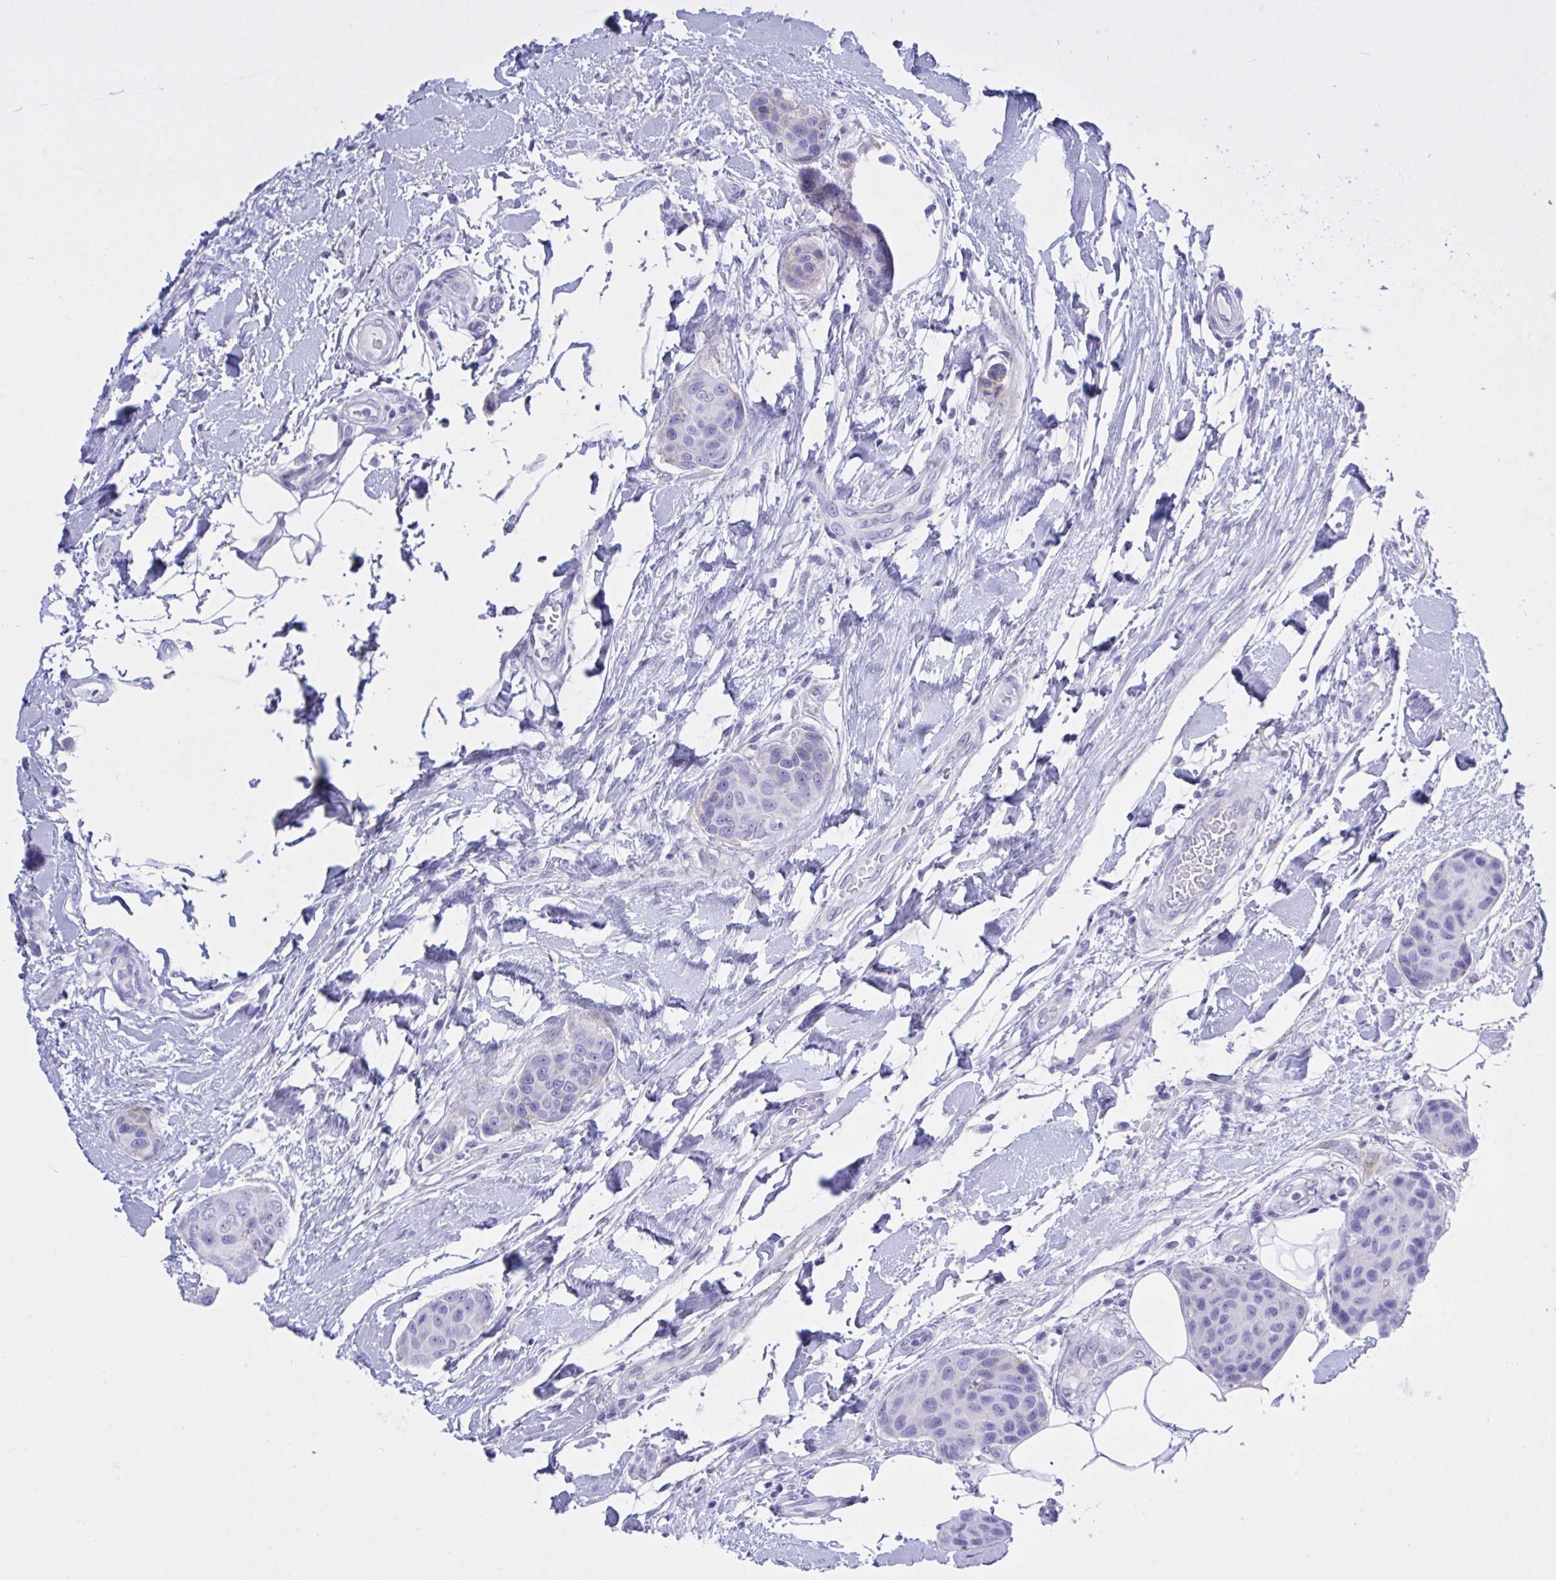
{"staining": {"intensity": "negative", "quantity": "none", "location": "none"}, "tissue": "breast cancer", "cell_type": "Tumor cells", "image_type": "cancer", "snomed": [{"axis": "morphology", "description": "Duct carcinoma"}, {"axis": "topography", "description": "Breast"}, {"axis": "topography", "description": "Lymph node"}], "caption": "A histopathology image of breast invasive ductal carcinoma stained for a protein reveals no brown staining in tumor cells.", "gene": "BEX5", "patient": {"sex": "female", "age": 80}}